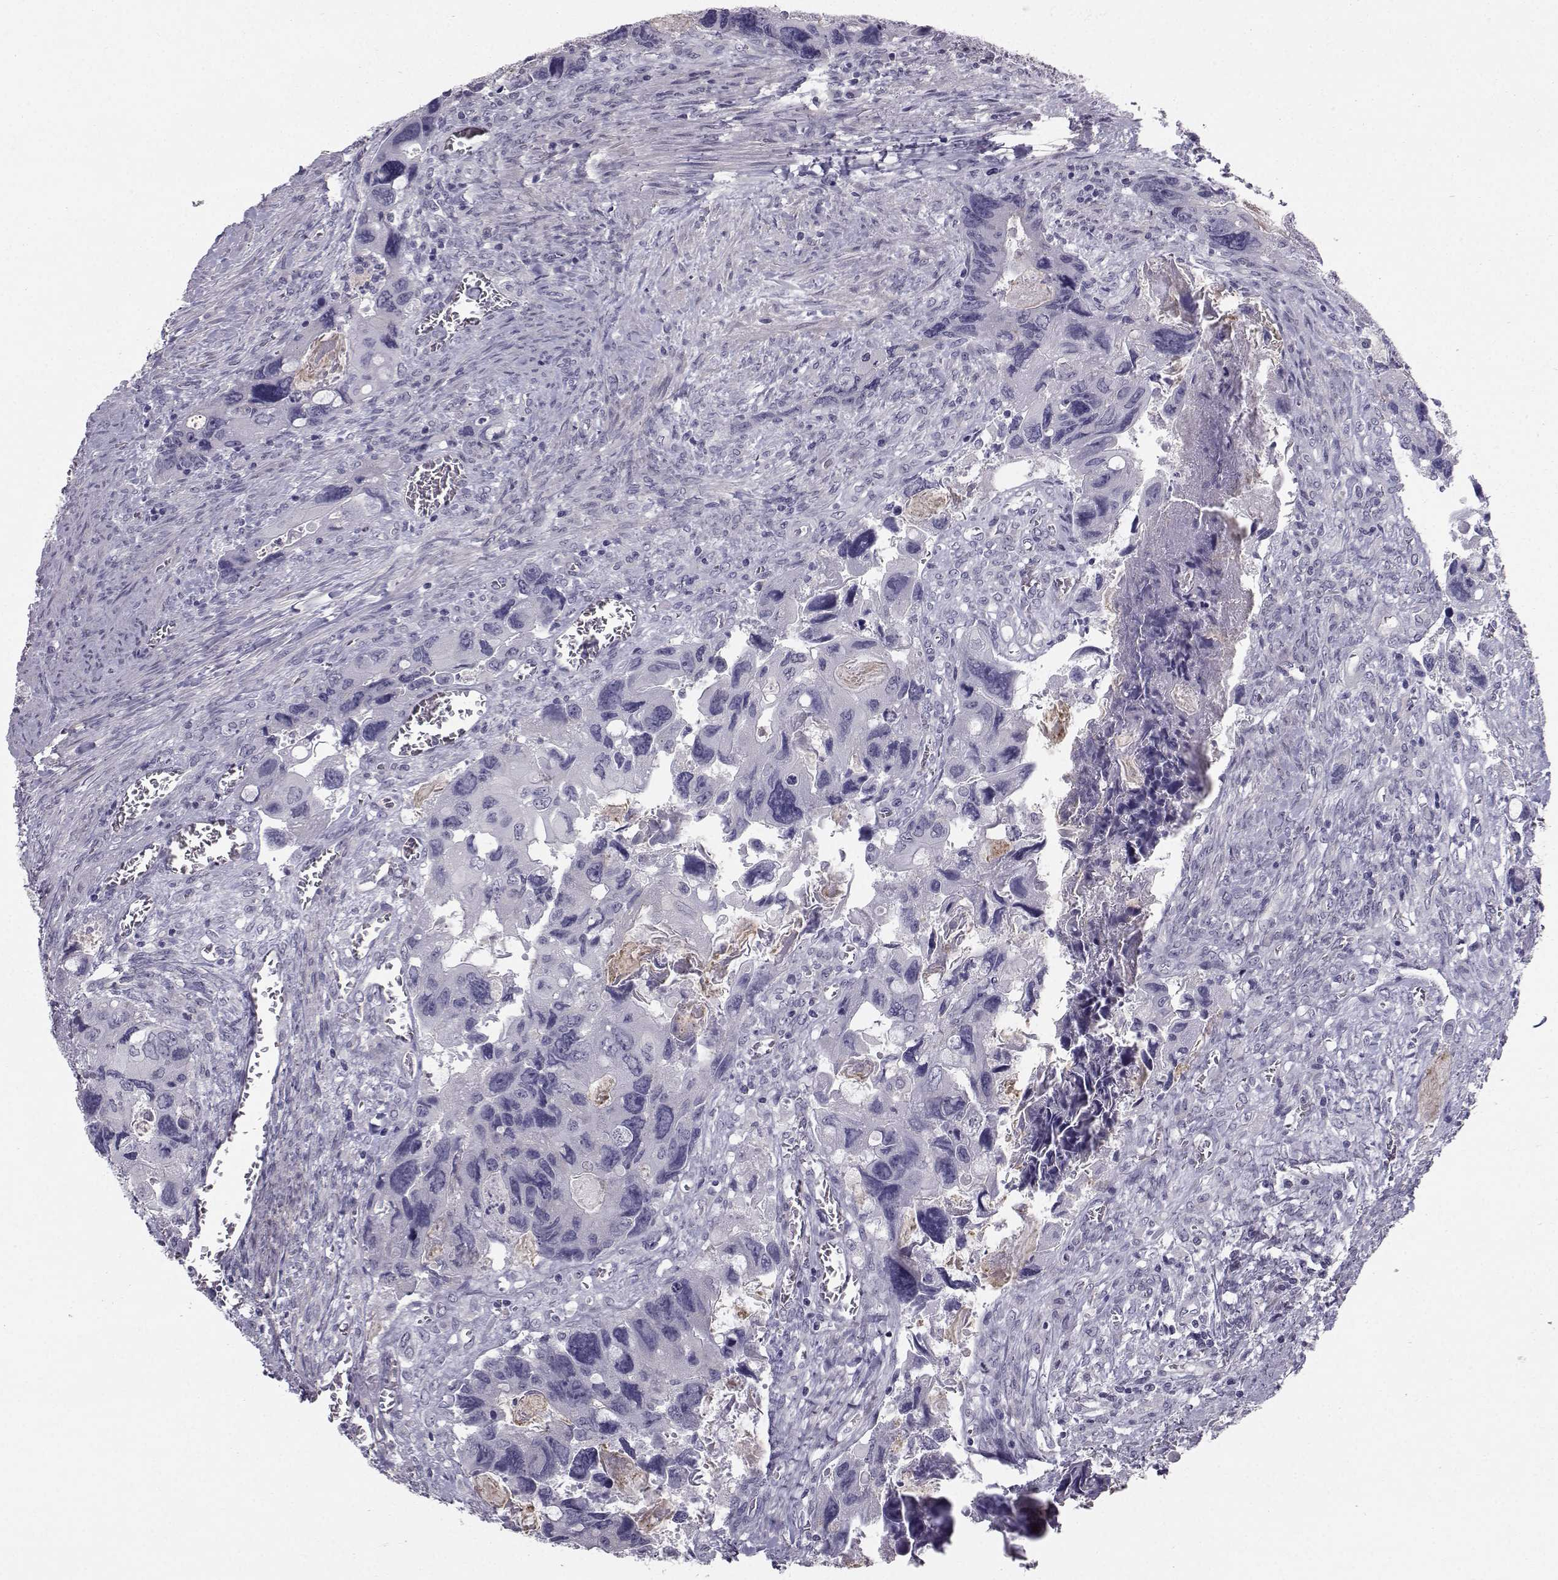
{"staining": {"intensity": "negative", "quantity": "none", "location": "none"}, "tissue": "colorectal cancer", "cell_type": "Tumor cells", "image_type": "cancer", "snomed": [{"axis": "morphology", "description": "Adenocarcinoma, NOS"}, {"axis": "topography", "description": "Rectum"}], "caption": "Immunohistochemistry (IHC) photomicrograph of neoplastic tissue: adenocarcinoma (colorectal) stained with DAB (3,3'-diaminobenzidine) displays no significant protein staining in tumor cells. (Immunohistochemistry (IHC), brightfield microscopy, high magnification).", "gene": "SPDYE4", "patient": {"sex": "male", "age": 62}}